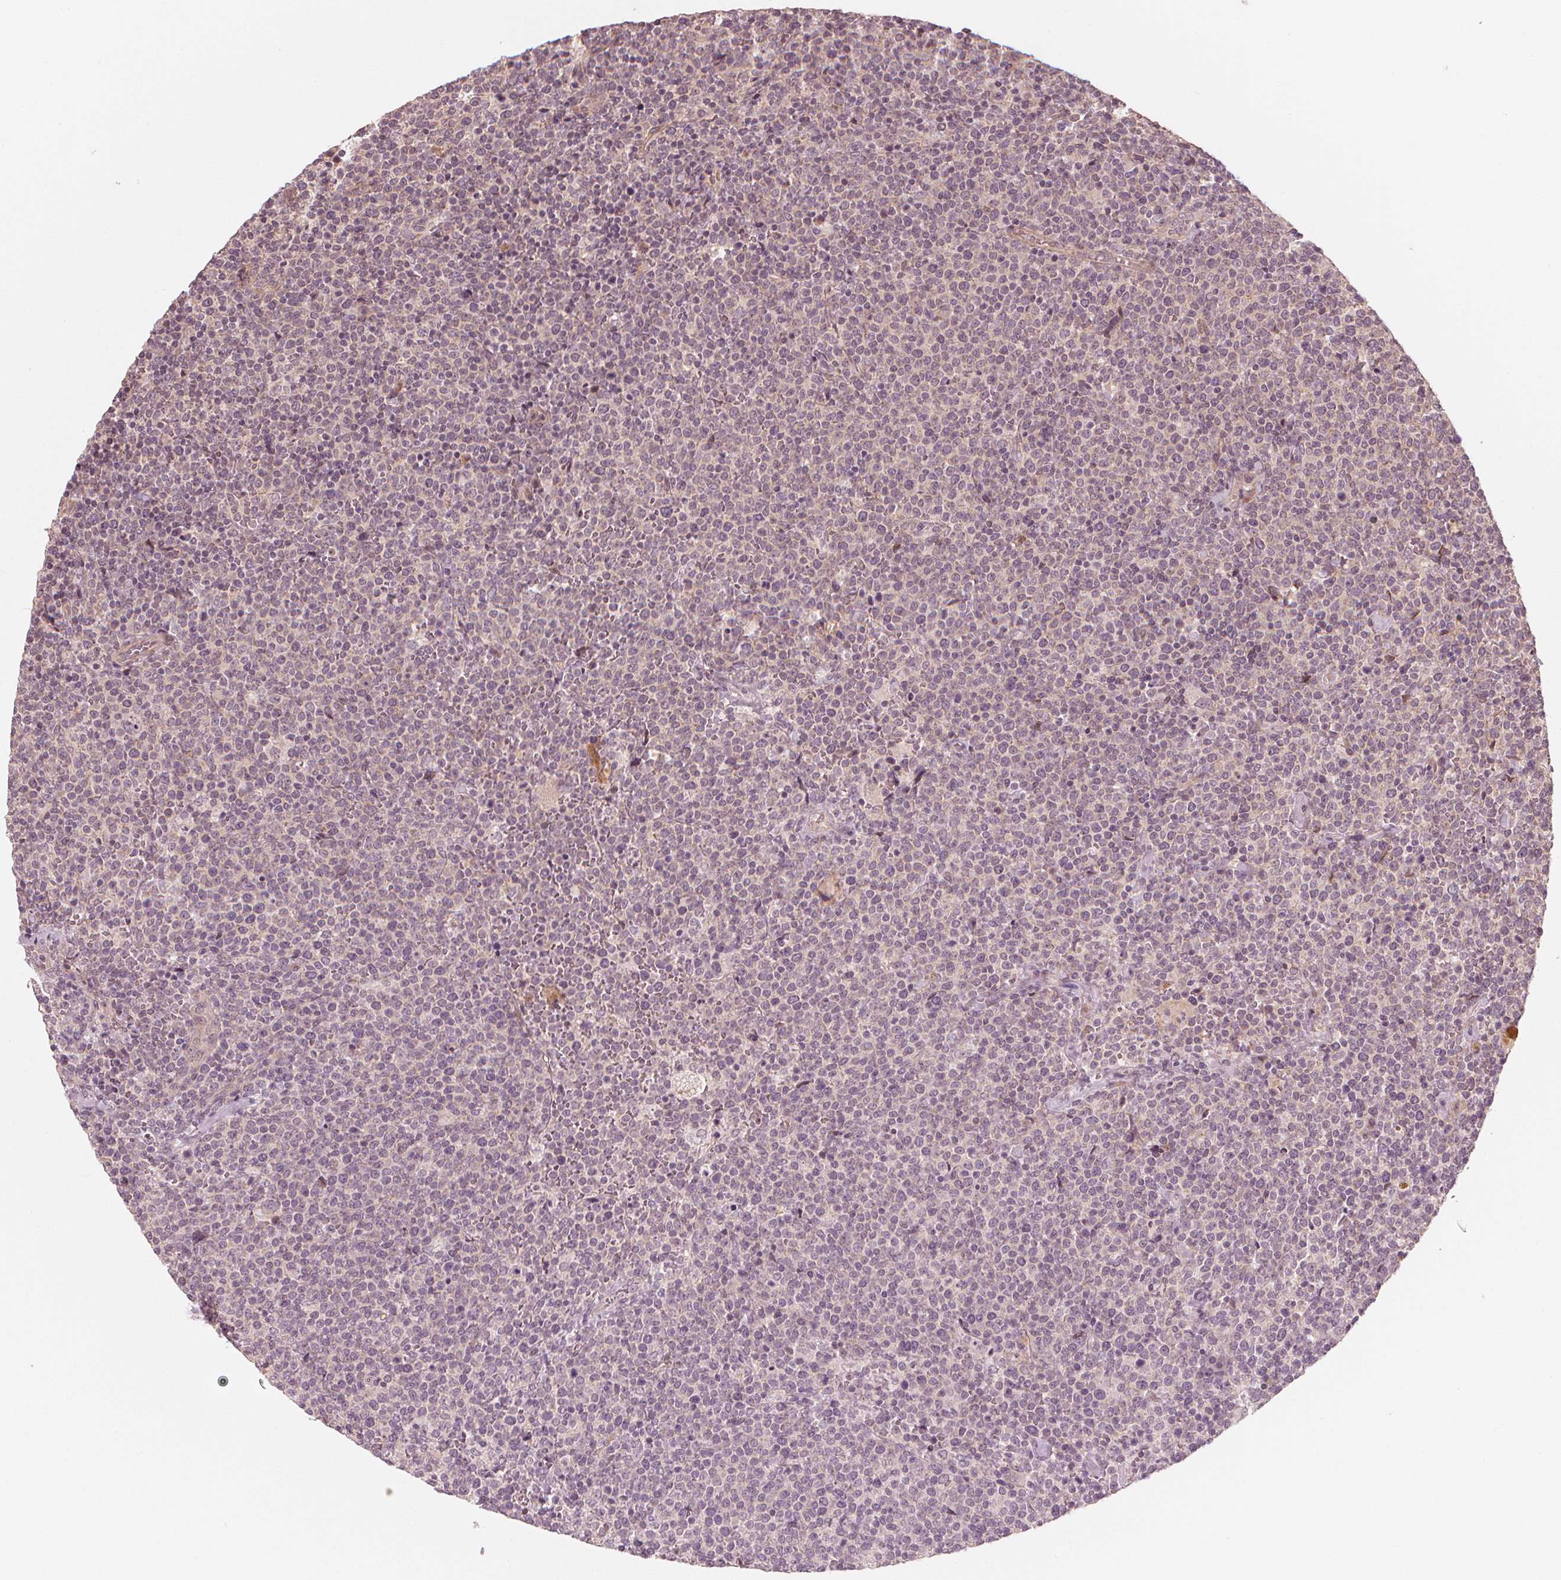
{"staining": {"intensity": "negative", "quantity": "none", "location": "none"}, "tissue": "lymphoma", "cell_type": "Tumor cells", "image_type": "cancer", "snomed": [{"axis": "morphology", "description": "Malignant lymphoma, non-Hodgkin's type, High grade"}, {"axis": "topography", "description": "Lymph node"}], "caption": "The immunohistochemistry micrograph has no significant expression in tumor cells of lymphoma tissue.", "gene": "CLBA1", "patient": {"sex": "male", "age": 61}}